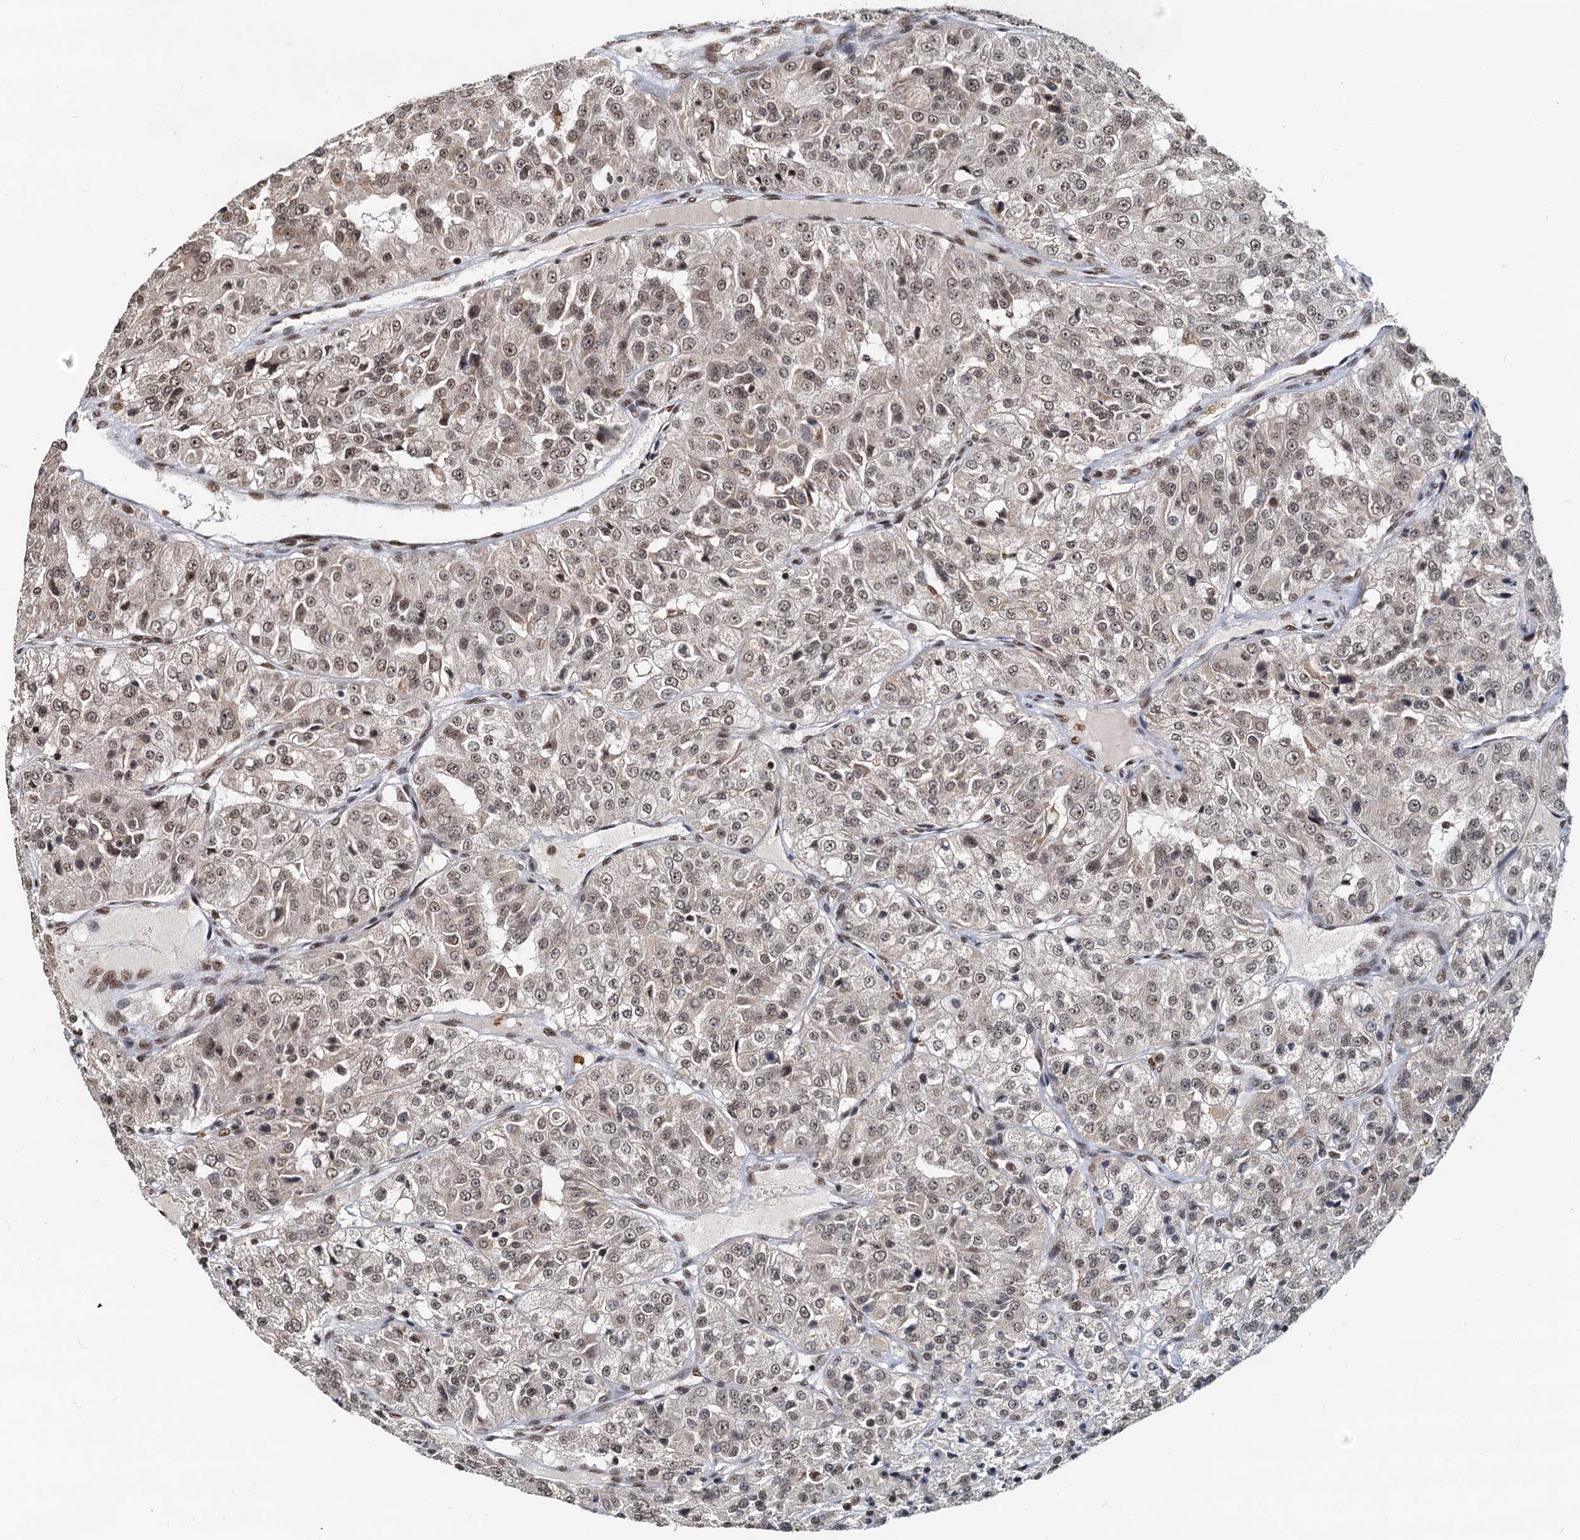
{"staining": {"intensity": "moderate", "quantity": ">75%", "location": "nuclear"}, "tissue": "renal cancer", "cell_type": "Tumor cells", "image_type": "cancer", "snomed": [{"axis": "morphology", "description": "Adenocarcinoma, NOS"}, {"axis": "topography", "description": "Kidney"}], "caption": "Renal cancer (adenocarcinoma) was stained to show a protein in brown. There is medium levels of moderate nuclear positivity in approximately >75% of tumor cells.", "gene": "RSRC2", "patient": {"sex": "female", "age": 63}}